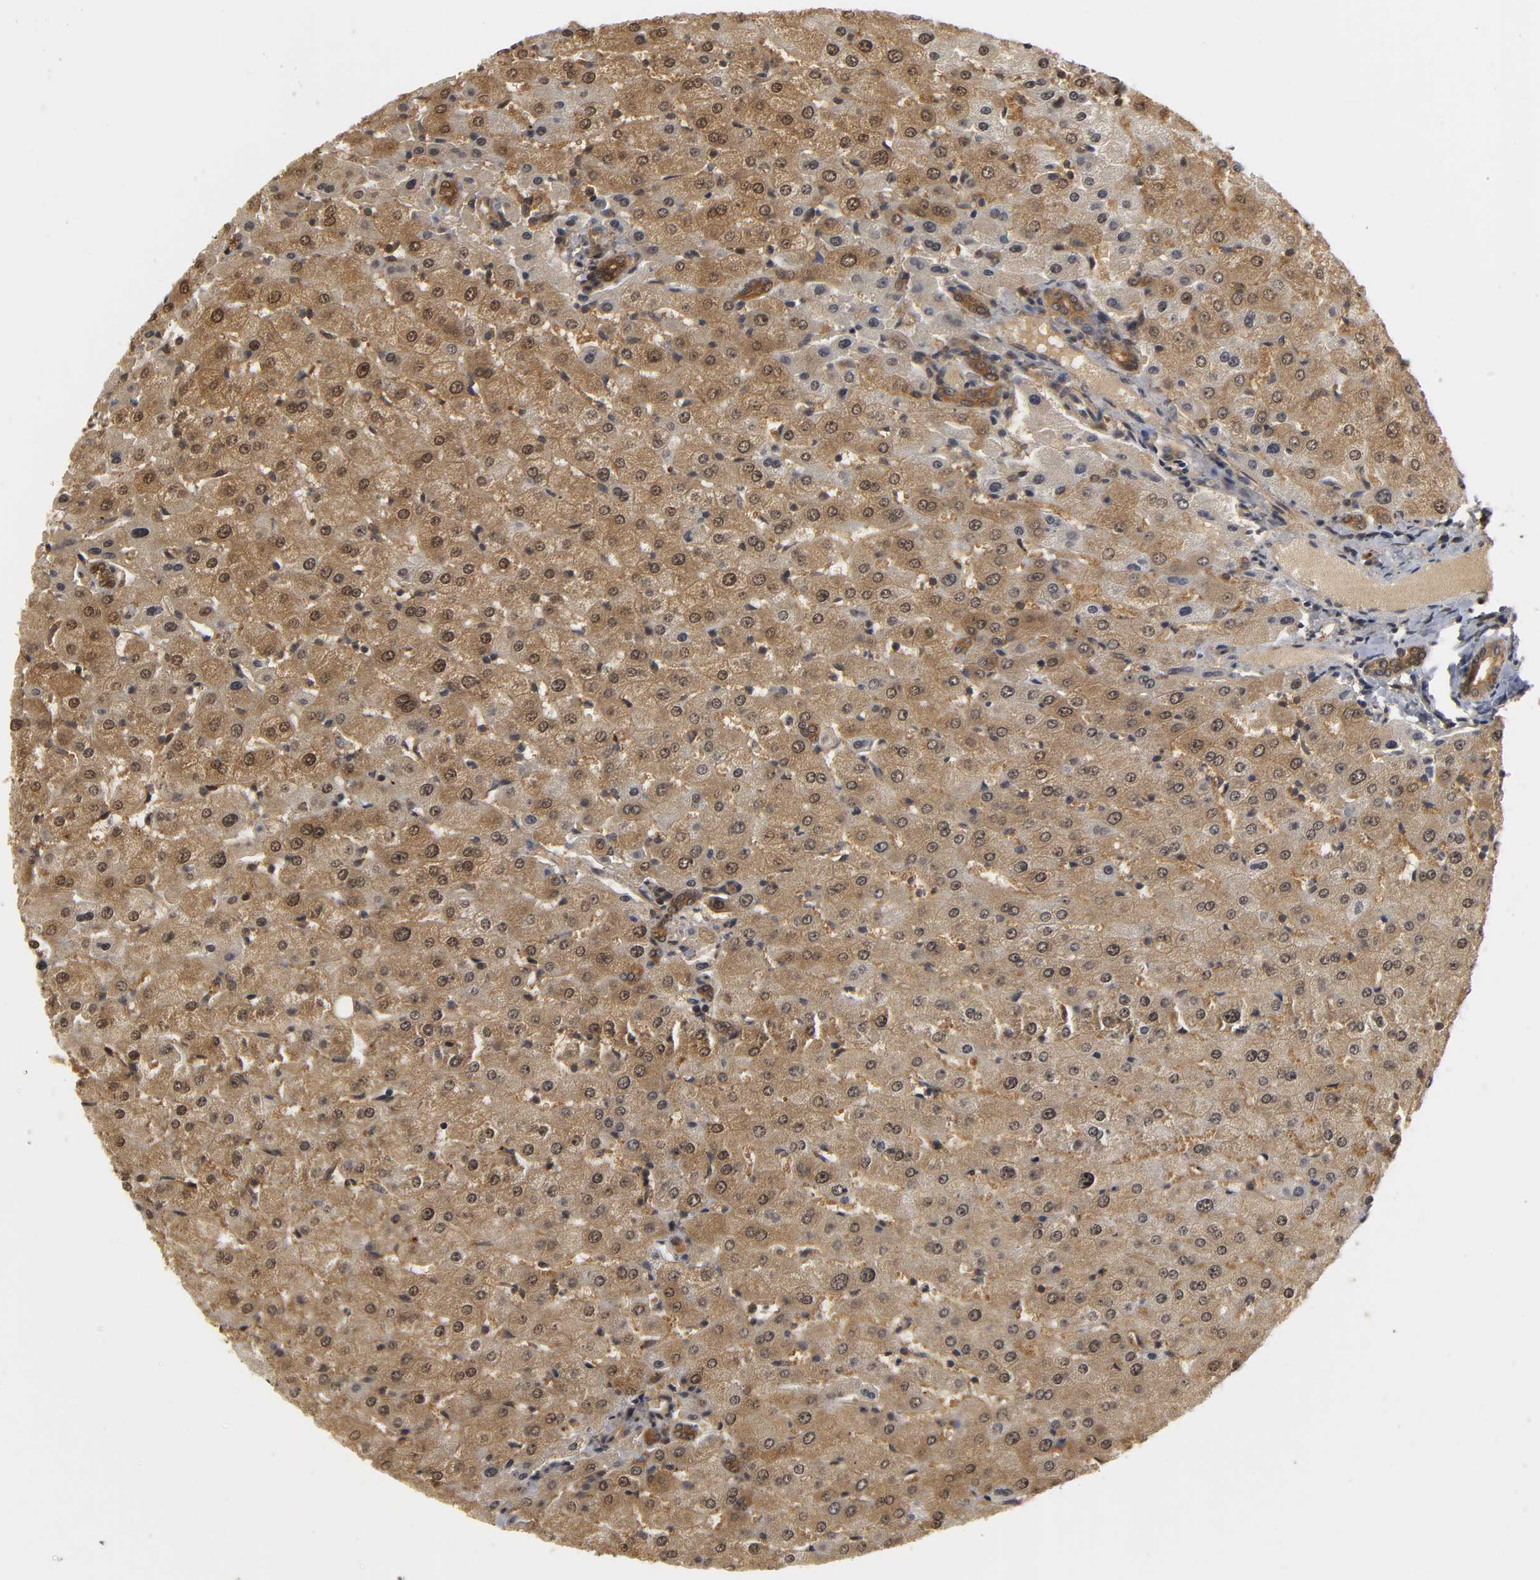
{"staining": {"intensity": "moderate", "quantity": ">75%", "location": "cytoplasmic/membranous,nuclear"}, "tissue": "liver", "cell_type": "Cholangiocytes", "image_type": "normal", "snomed": [{"axis": "morphology", "description": "Normal tissue, NOS"}, {"axis": "morphology", "description": "Fibrosis, NOS"}, {"axis": "topography", "description": "Liver"}], "caption": "This histopathology image displays IHC staining of unremarkable human liver, with medium moderate cytoplasmic/membranous,nuclear positivity in about >75% of cholangiocytes.", "gene": "PARK7", "patient": {"sex": "female", "age": 29}}